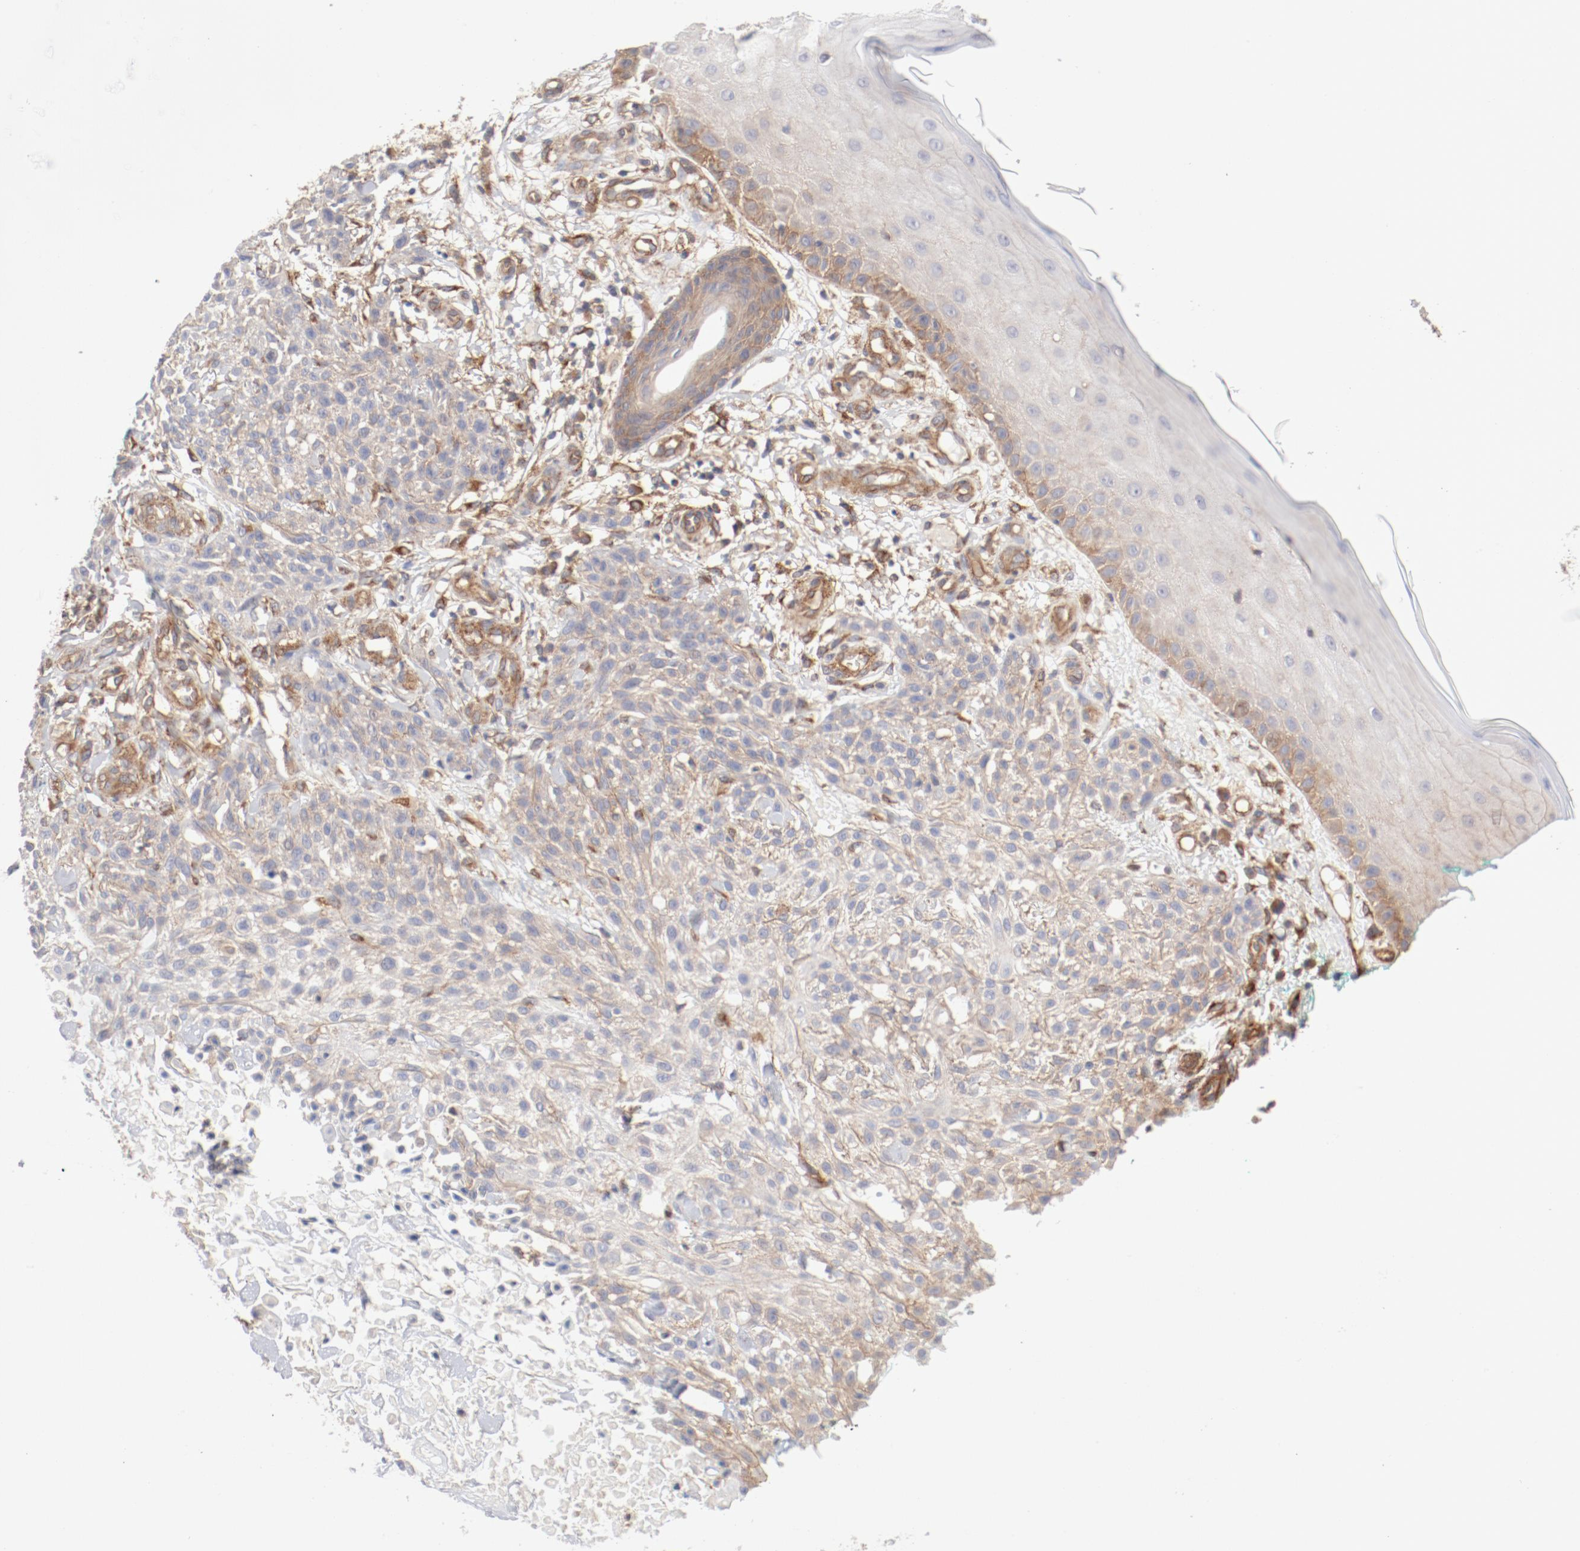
{"staining": {"intensity": "weak", "quantity": ">75%", "location": "cytoplasmic/membranous"}, "tissue": "skin cancer", "cell_type": "Tumor cells", "image_type": "cancer", "snomed": [{"axis": "morphology", "description": "Squamous cell carcinoma, NOS"}, {"axis": "topography", "description": "Skin"}], "caption": "Approximately >75% of tumor cells in human skin cancer (squamous cell carcinoma) reveal weak cytoplasmic/membranous protein expression as visualized by brown immunohistochemical staining.", "gene": "AP2A1", "patient": {"sex": "female", "age": 42}}